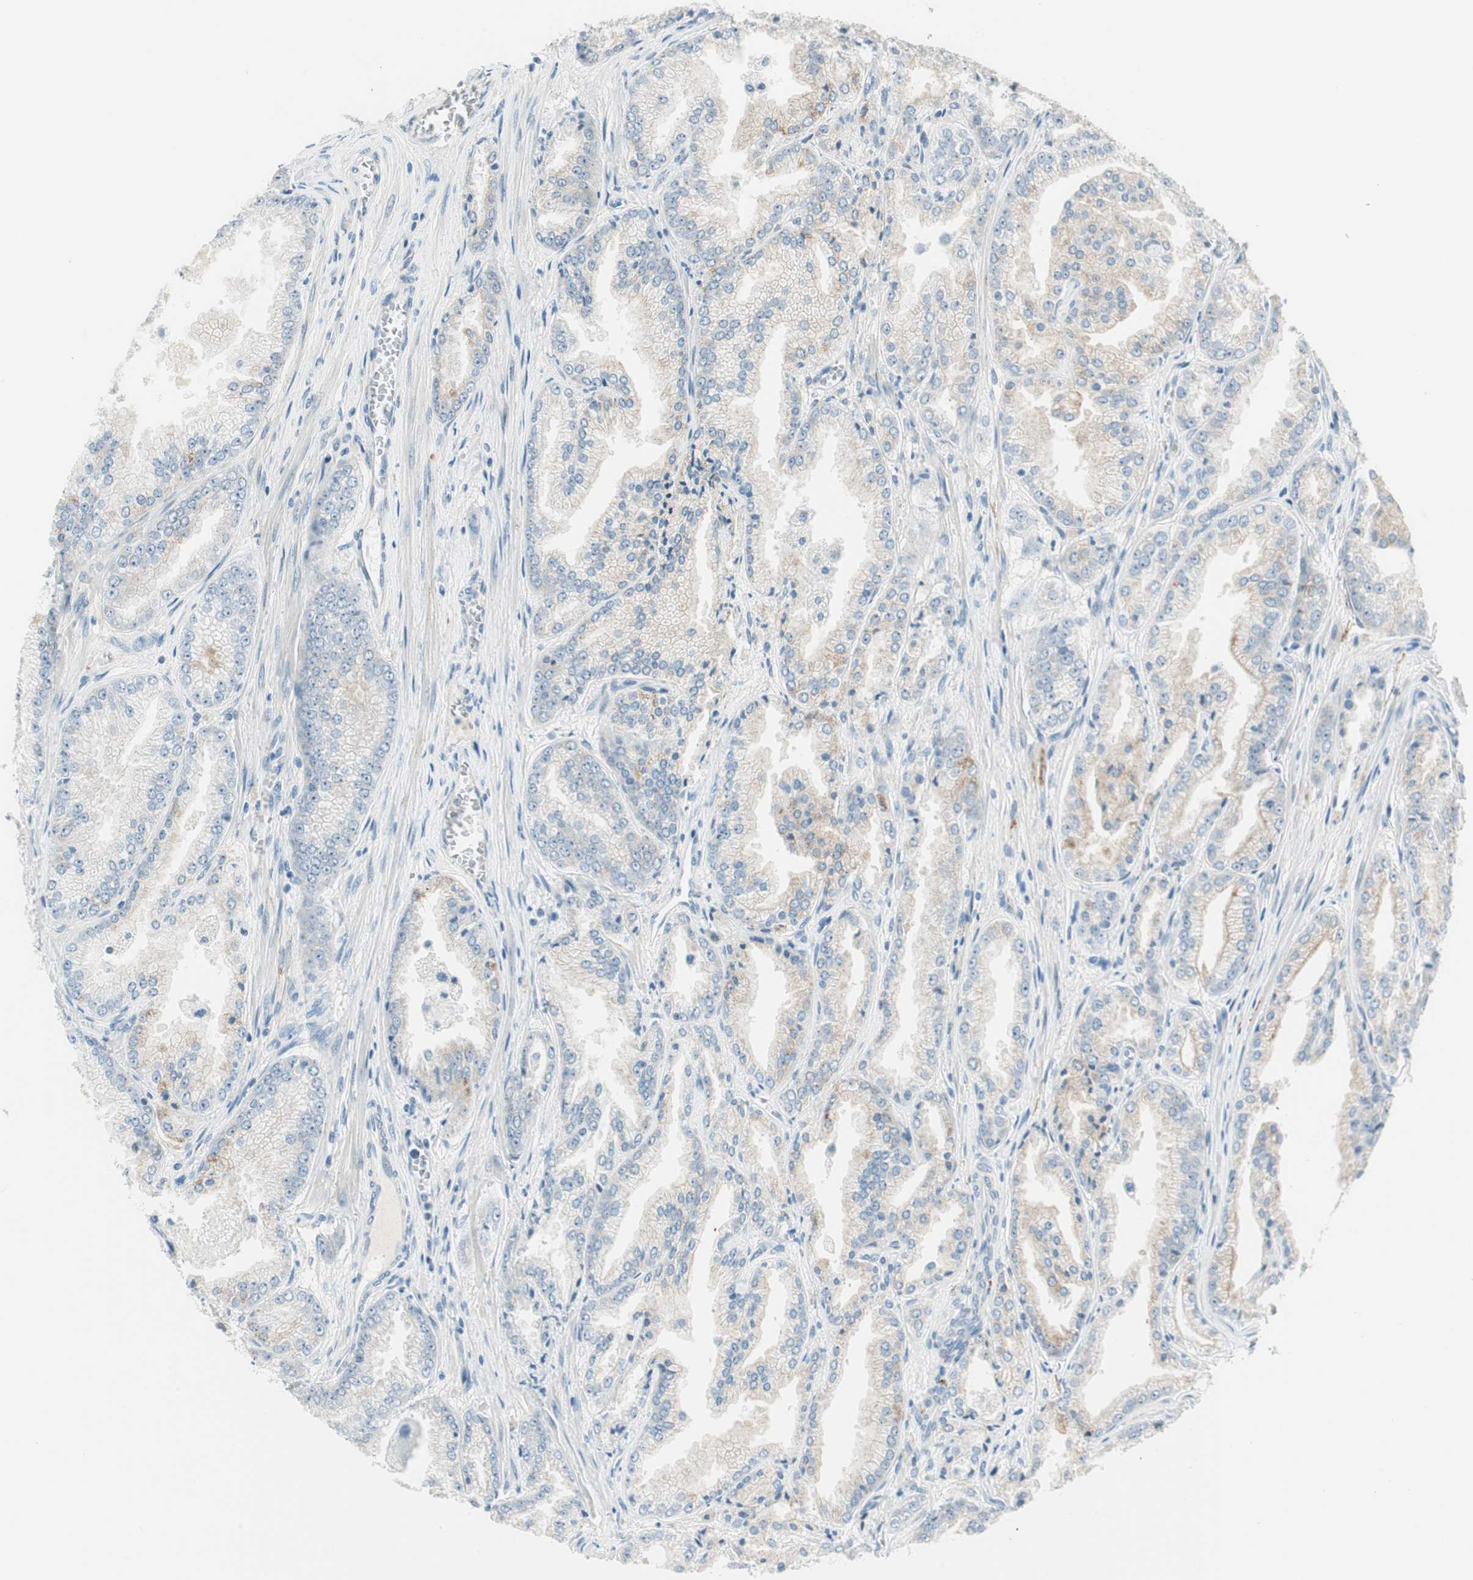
{"staining": {"intensity": "weak", "quantity": ">75%", "location": "cytoplasmic/membranous"}, "tissue": "prostate cancer", "cell_type": "Tumor cells", "image_type": "cancer", "snomed": [{"axis": "morphology", "description": "Adenocarcinoma, High grade"}, {"axis": "topography", "description": "Prostate"}], "caption": "A brown stain highlights weak cytoplasmic/membranous expression of a protein in human prostate adenocarcinoma (high-grade) tumor cells. (brown staining indicates protein expression, while blue staining denotes nuclei).", "gene": "GNAO1", "patient": {"sex": "male", "age": 61}}